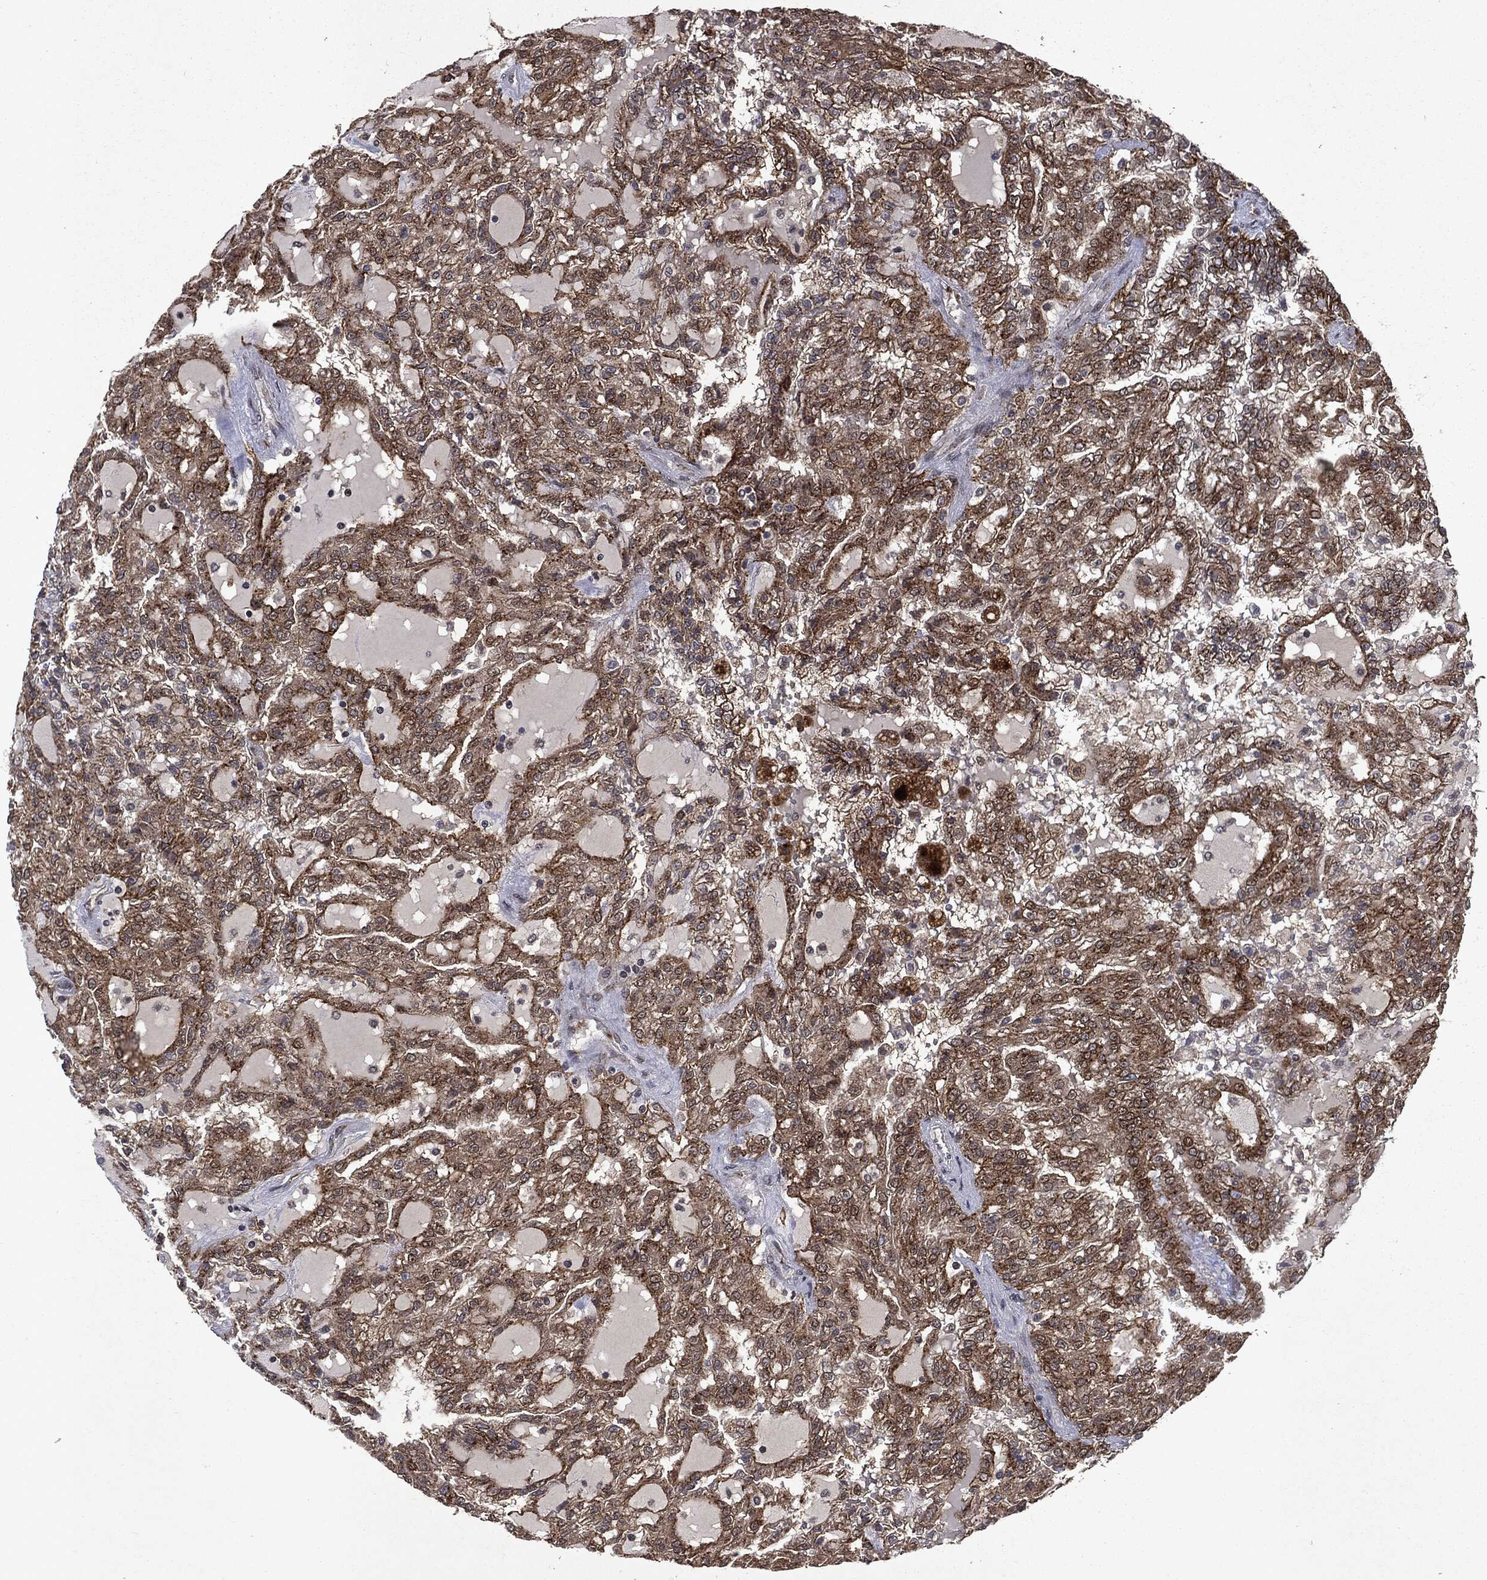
{"staining": {"intensity": "strong", "quantity": ">75%", "location": "cytoplasmic/membranous"}, "tissue": "renal cancer", "cell_type": "Tumor cells", "image_type": "cancer", "snomed": [{"axis": "morphology", "description": "Adenocarcinoma, NOS"}, {"axis": "topography", "description": "Kidney"}], "caption": "This is an image of IHC staining of renal cancer (adenocarcinoma), which shows strong expression in the cytoplasmic/membranous of tumor cells.", "gene": "PLPPR2", "patient": {"sex": "male", "age": 63}}